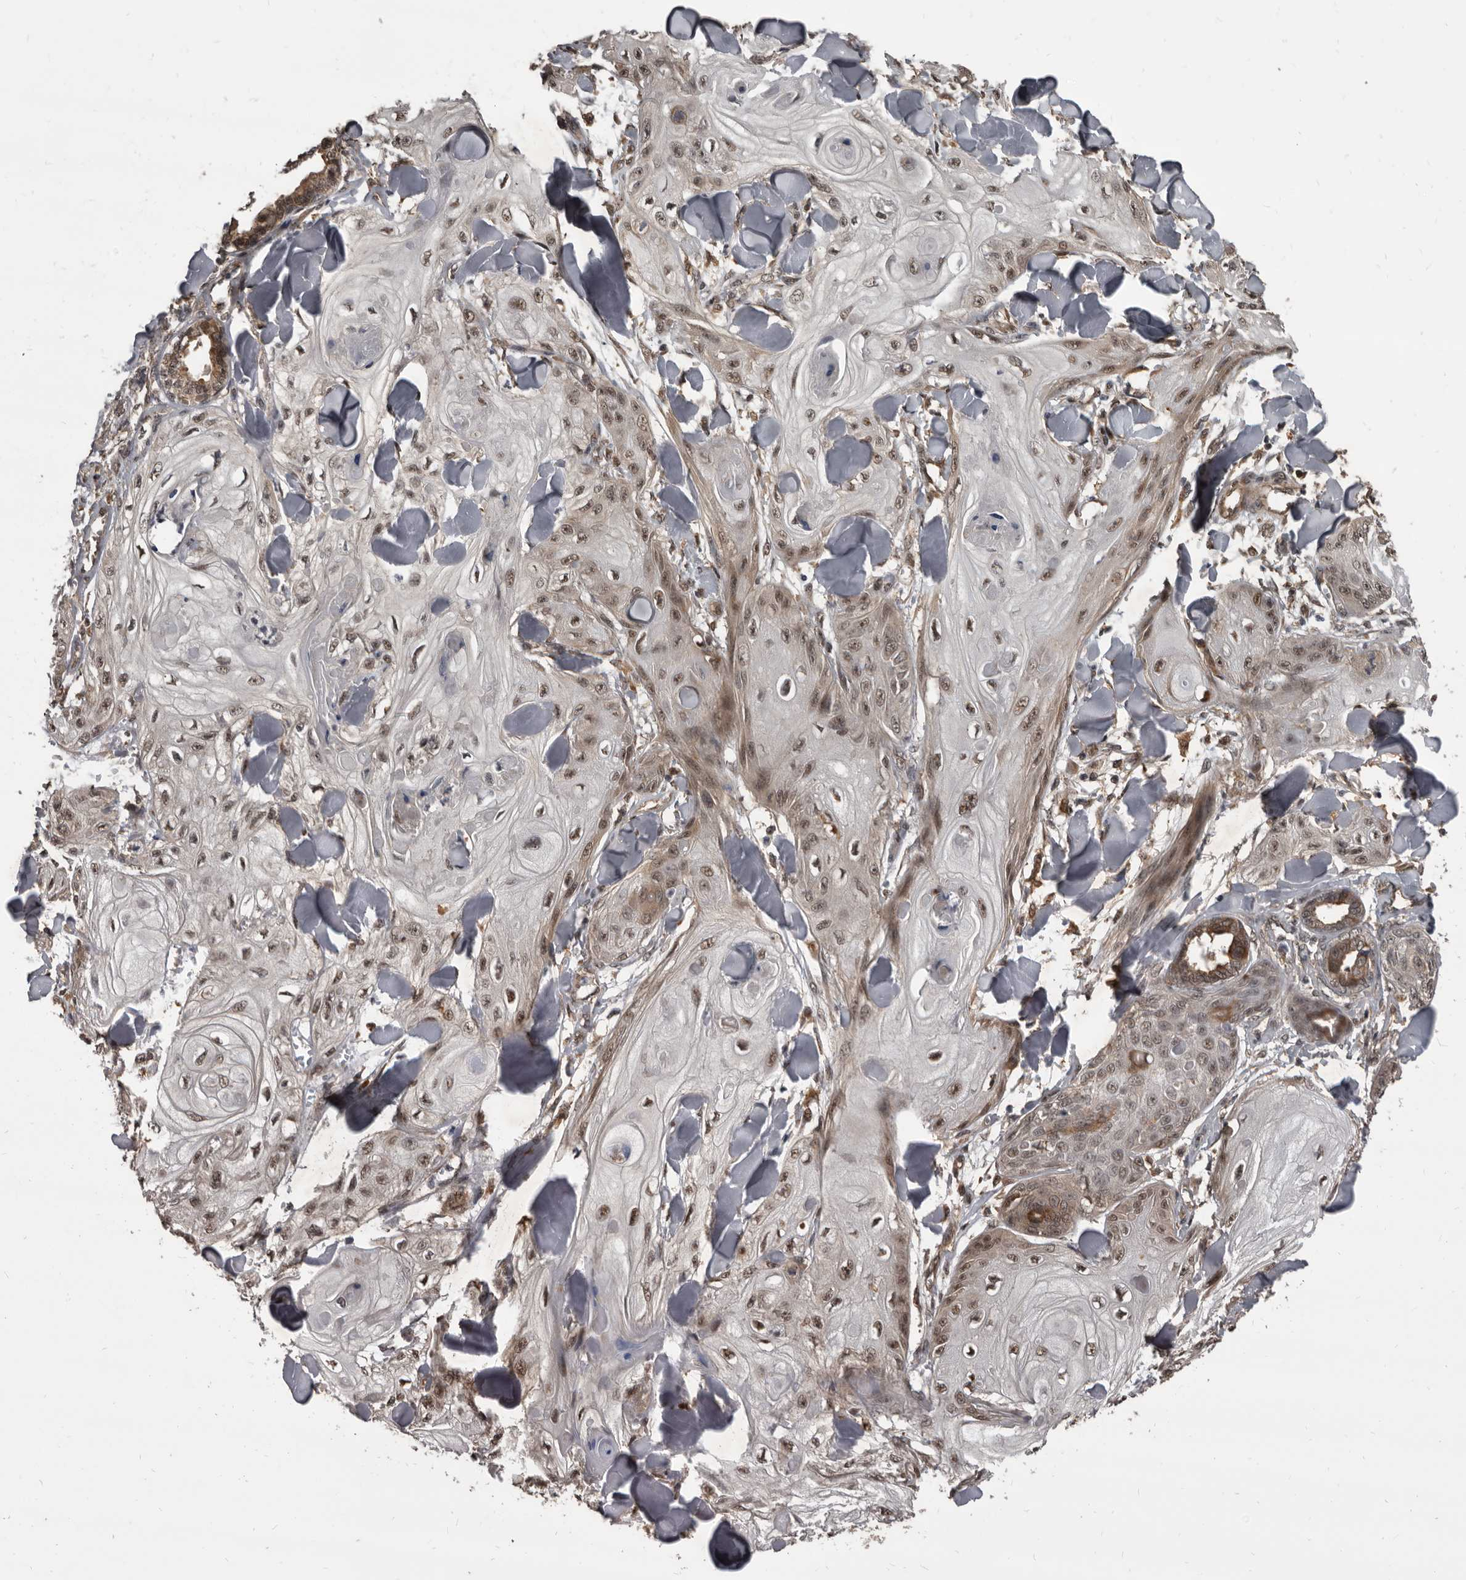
{"staining": {"intensity": "moderate", "quantity": ">75%", "location": "nuclear"}, "tissue": "skin cancer", "cell_type": "Tumor cells", "image_type": "cancer", "snomed": [{"axis": "morphology", "description": "Squamous cell carcinoma, NOS"}, {"axis": "topography", "description": "Skin"}], "caption": "IHC image of human skin cancer (squamous cell carcinoma) stained for a protein (brown), which shows medium levels of moderate nuclear positivity in about >75% of tumor cells.", "gene": "AHR", "patient": {"sex": "male", "age": 74}}